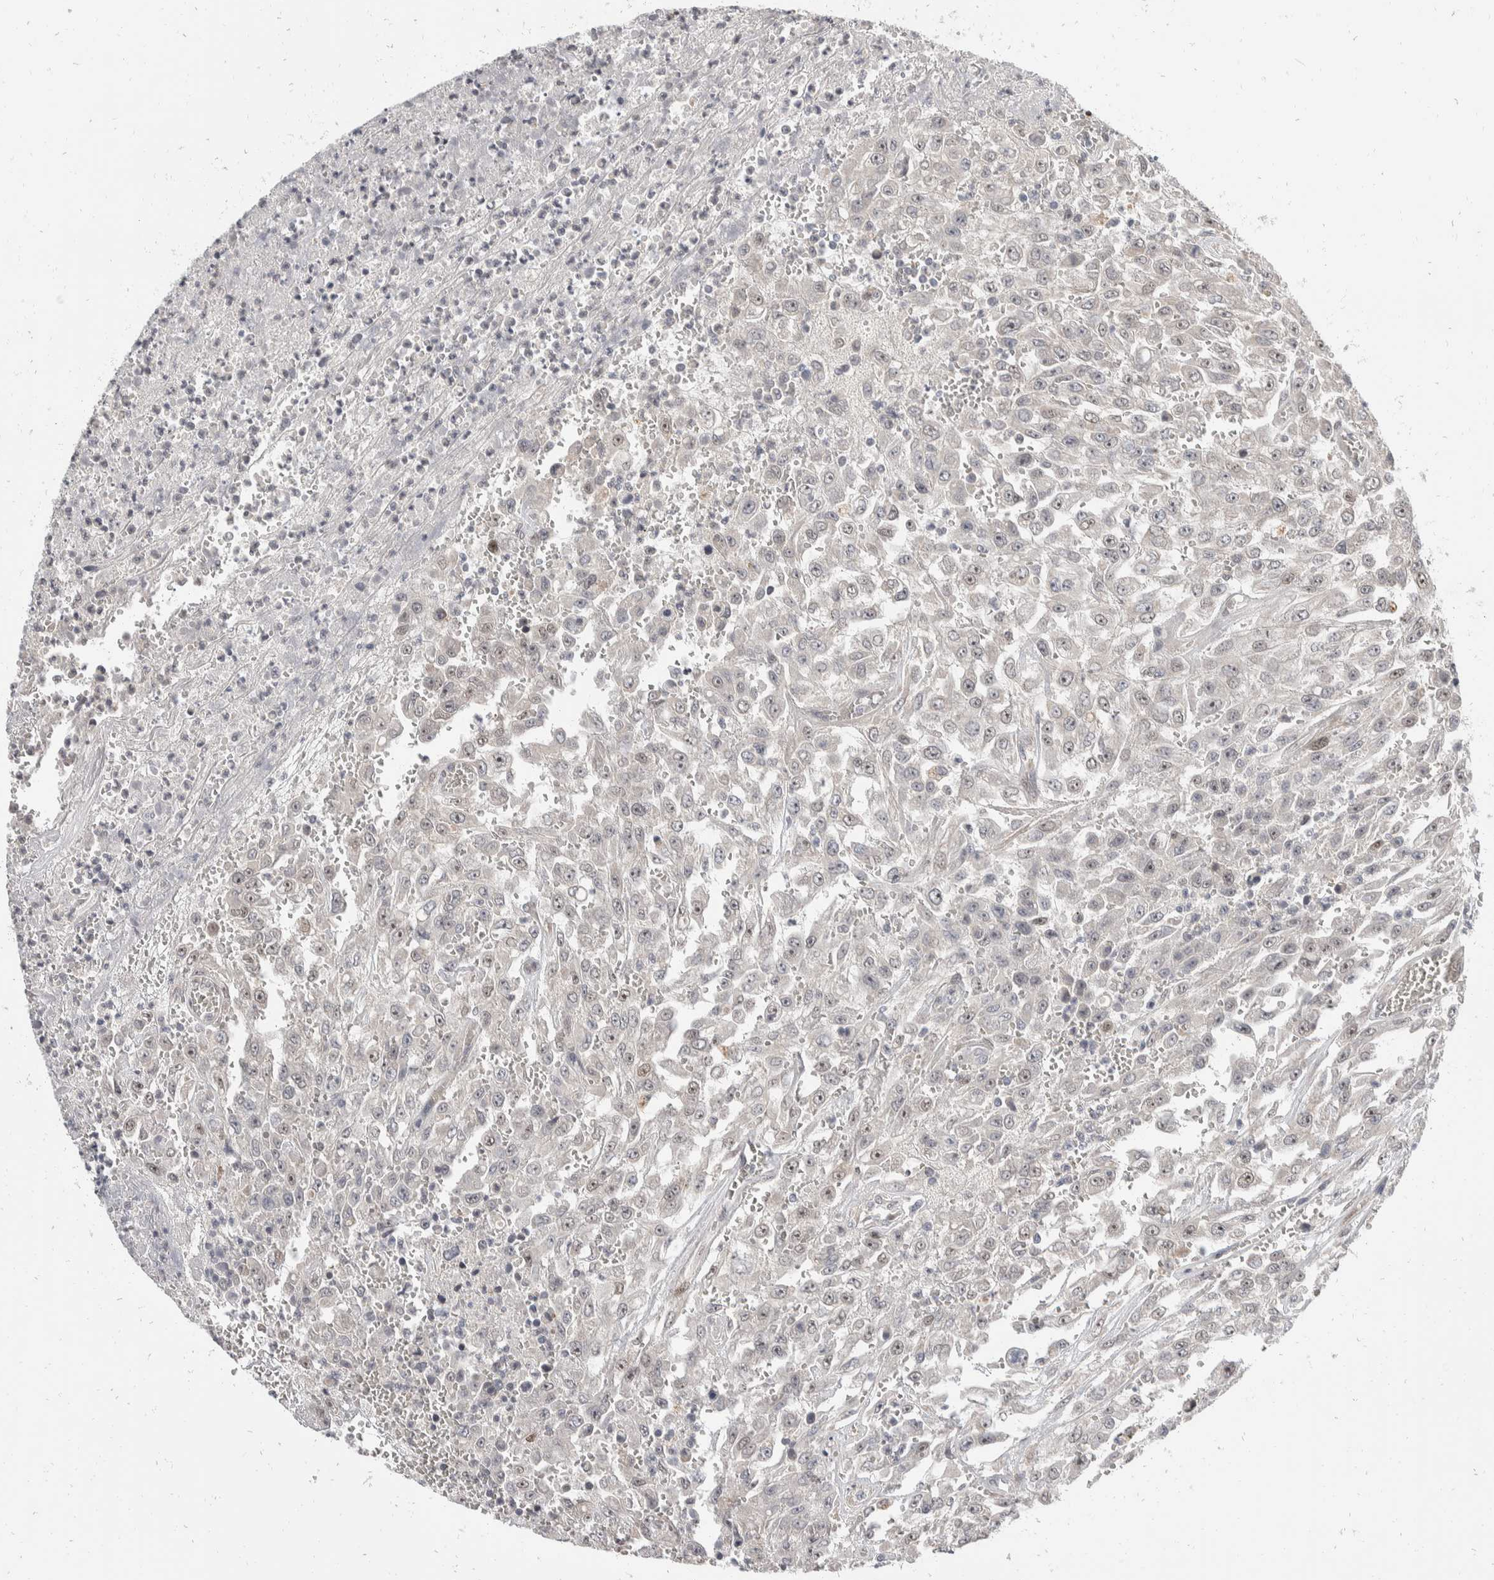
{"staining": {"intensity": "weak", "quantity": "25%-75%", "location": "nuclear"}, "tissue": "urothelial cancer", "cell_type": "Tumor cells", "image_type": "cancer", "snomed": [{"axis": "morphology", "description": "Urothelial carcinoma, High grade"}, {"axis": "topography", "description": "Urinary bladder"}], "caption": "Urothelial cancer was stained to show a protein in brown. There is low levels of weak nuclear staining in about 25%-75% of tumor cells.", "gene": "ZNF703", "patient": {"sex": "male", "age": 46}}